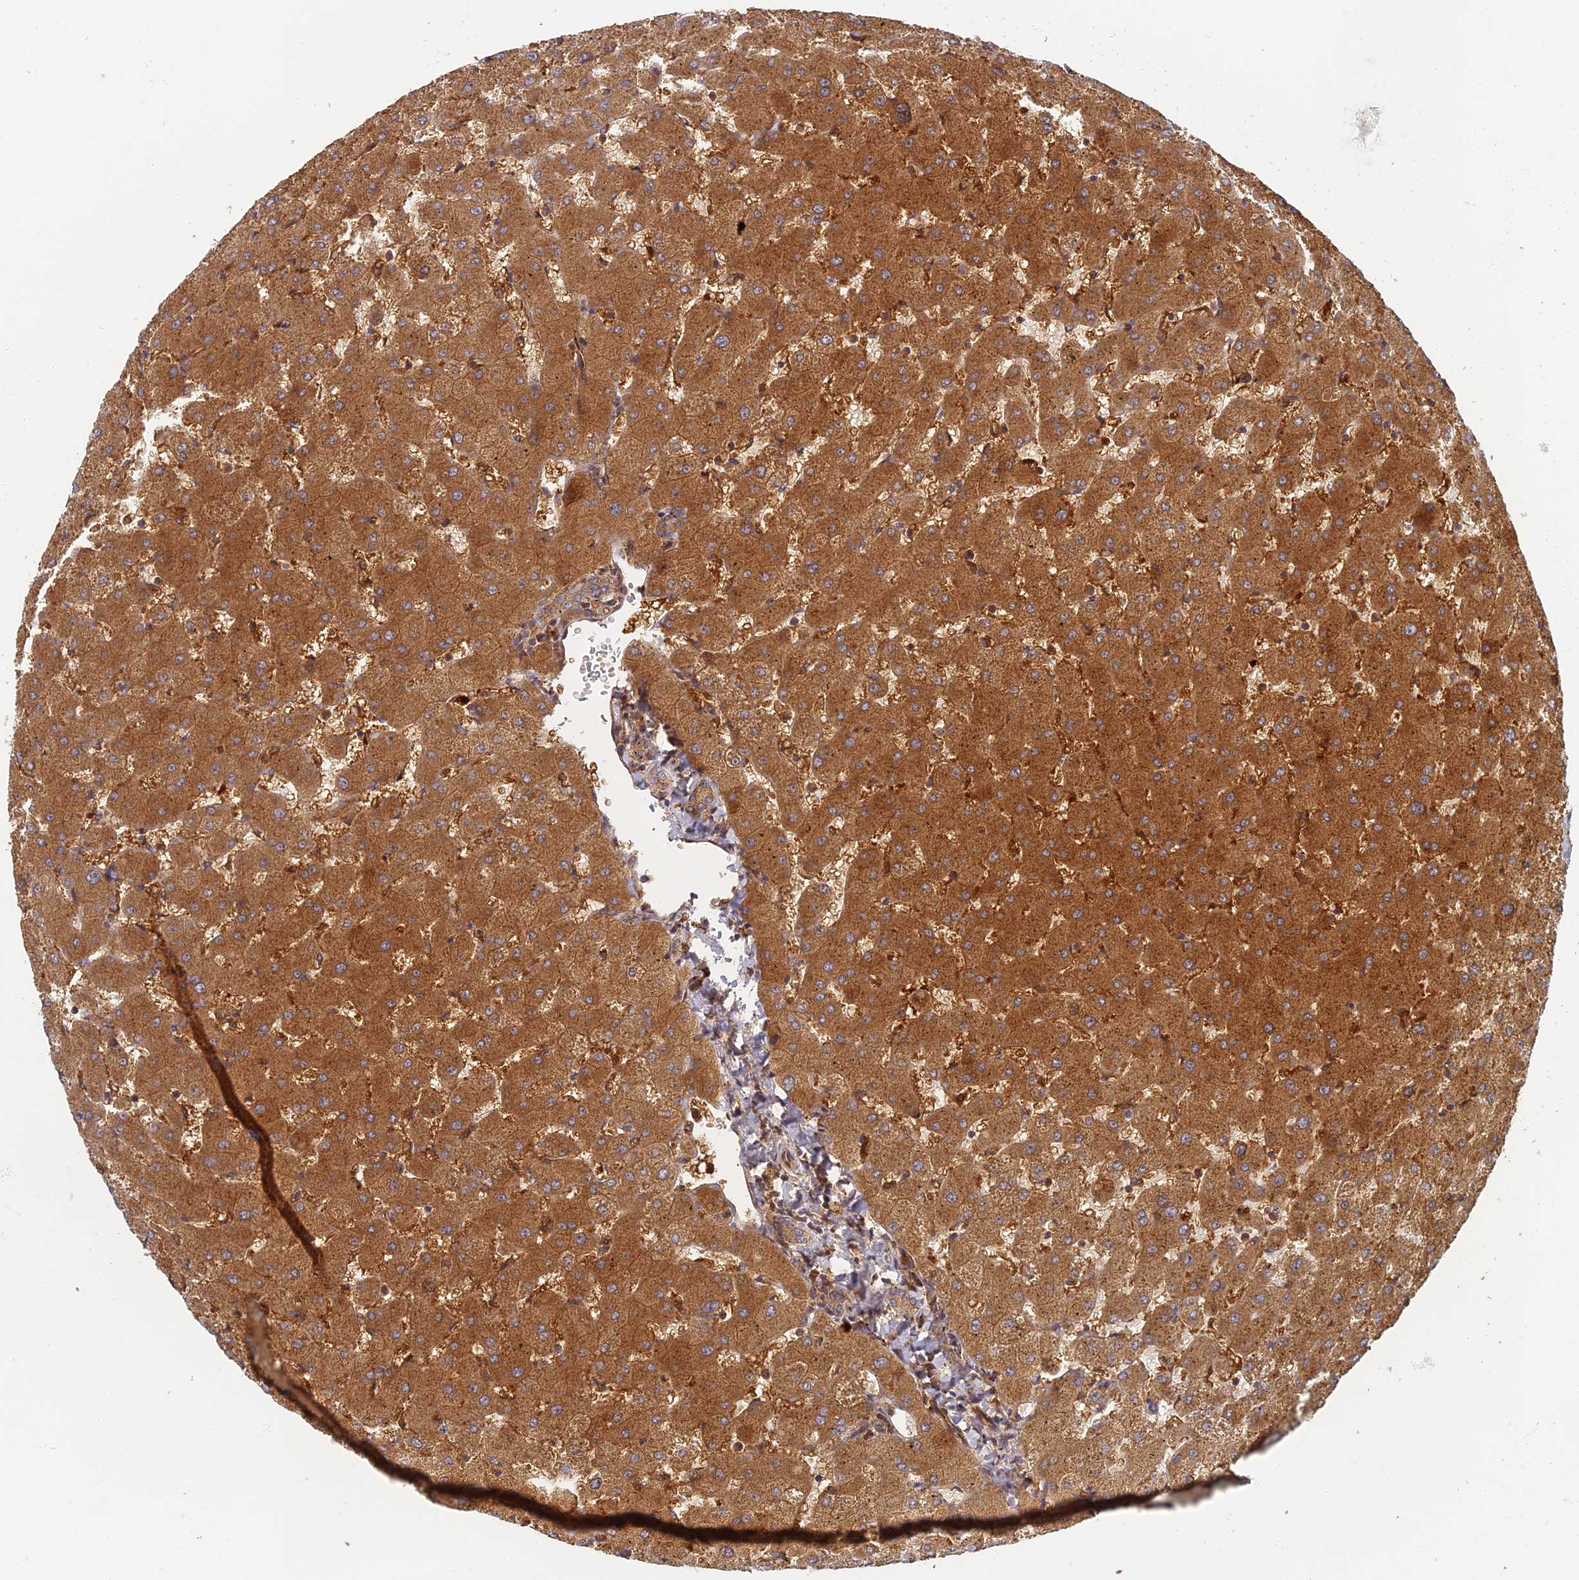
{"staining": {"intensity": "moderate", "quantity": ">75%", "location": "cytoplasmic/membranous"}, "tissue": "liver", "cell_type": "Cholangiocytes", "image_type": "normal", "snomed": [{"axis": "morphology", "description": "Normal tissue, NOS"}, {"axis": "topography", "description": "Liver"}], "caption": "Liver stained with immunohistochemistry reveals moderate cytoplasmic/membranous positivity in approximately >75% of cholangiocytes. (Stains: DAB (3,3'-diaminobenzidine) in brown, nuclei in blue, Microscopy: brightfield microscopy at high magnification).", "gene": "INO80D", "patient": {"sex": "female", "age": 63}}